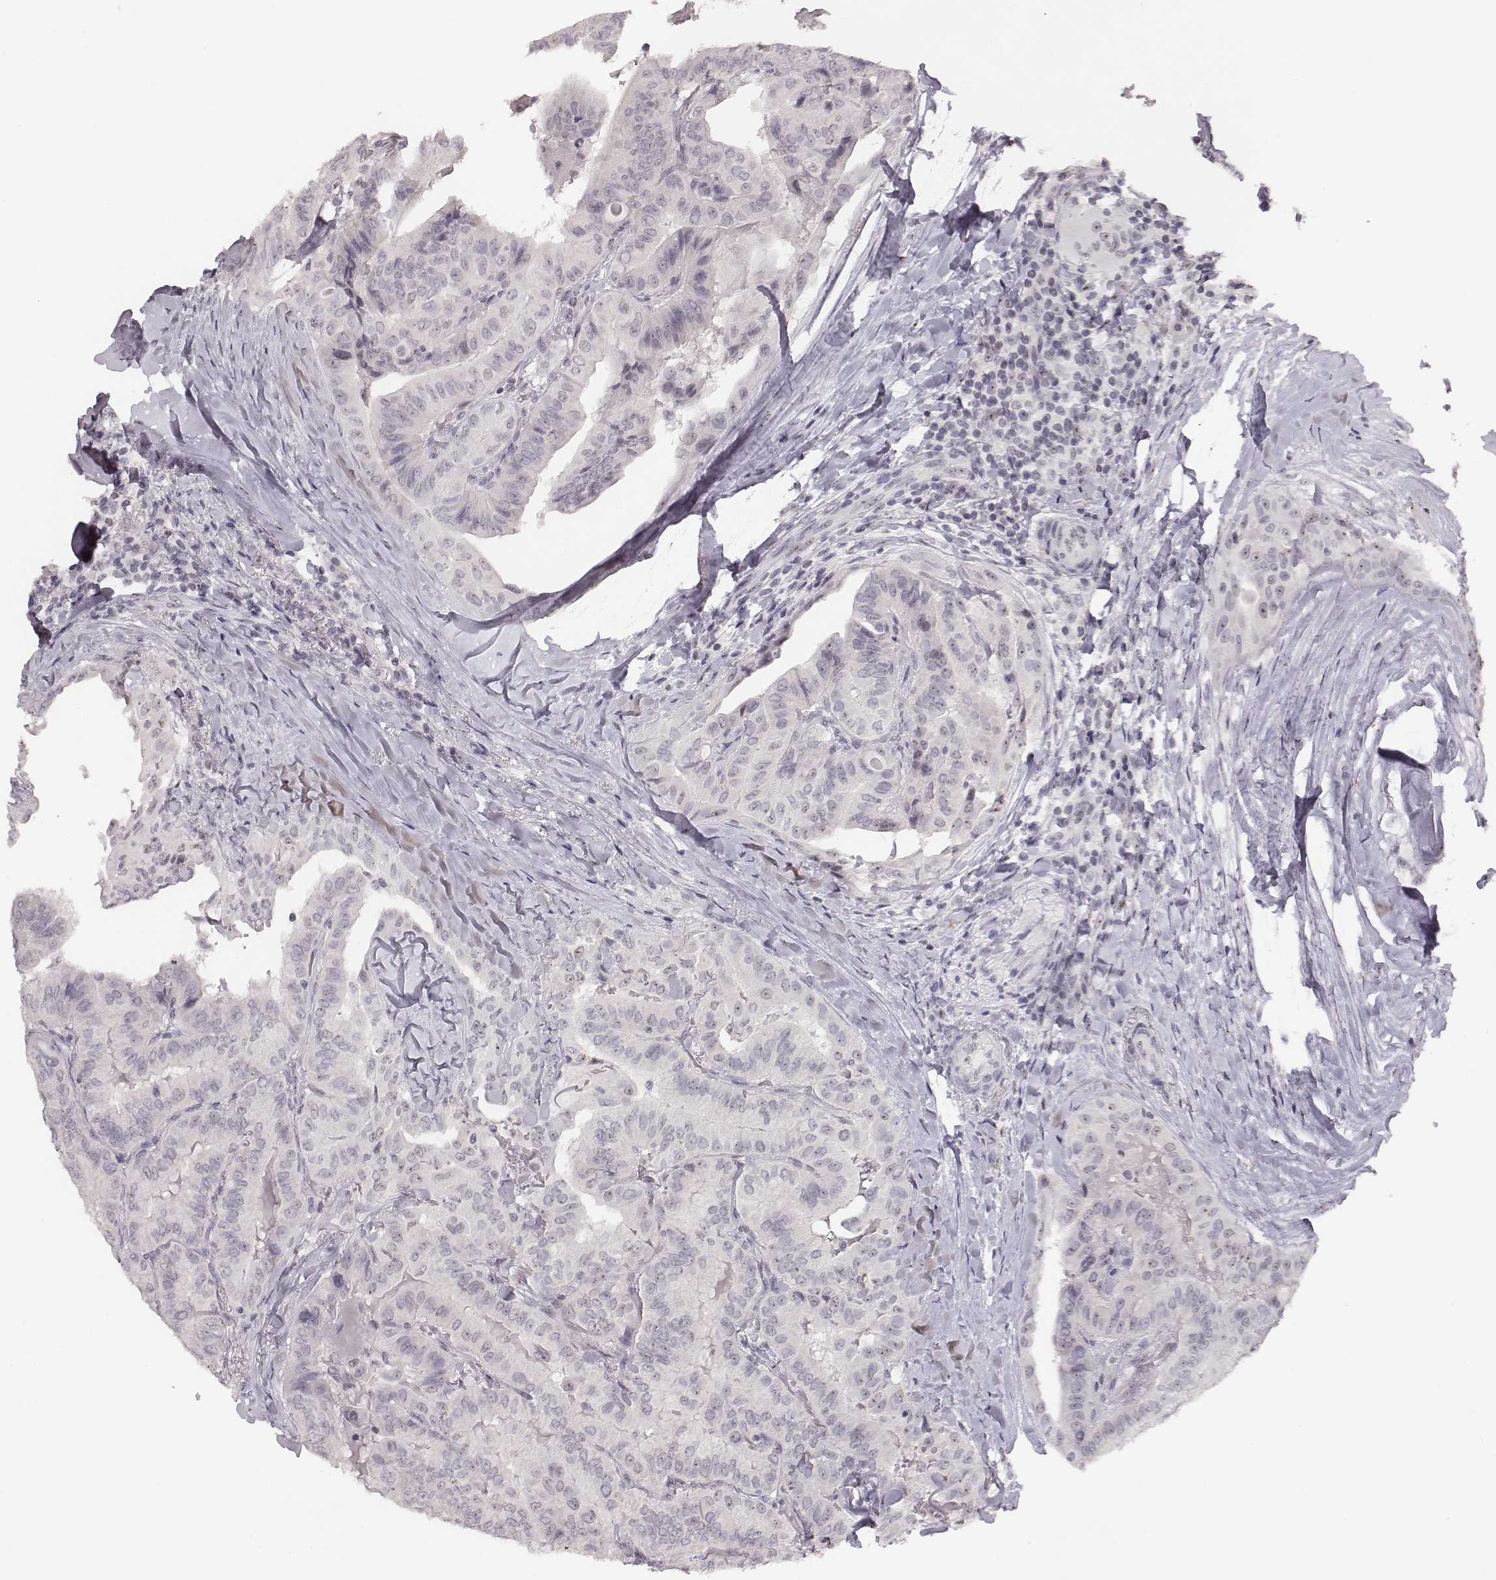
{"staining": {"intensity": "negative", "quantity": "none", "location": "none"}, "tissue": "thyroid cancer", "cell_type": "Tumor cells", "image_type": "cancer", "snomed": [{"axis": "morphology", "description": "Papillary adenocarcinoma, NOS"}, {"axis": "topography", "description": "Thyroid gland"}], "caption": "Image shows no protein expression in tumor cells of thyroid cancer tissue.", "gene": "NIFK", "patient": {"sex": "female", "age": 68}}